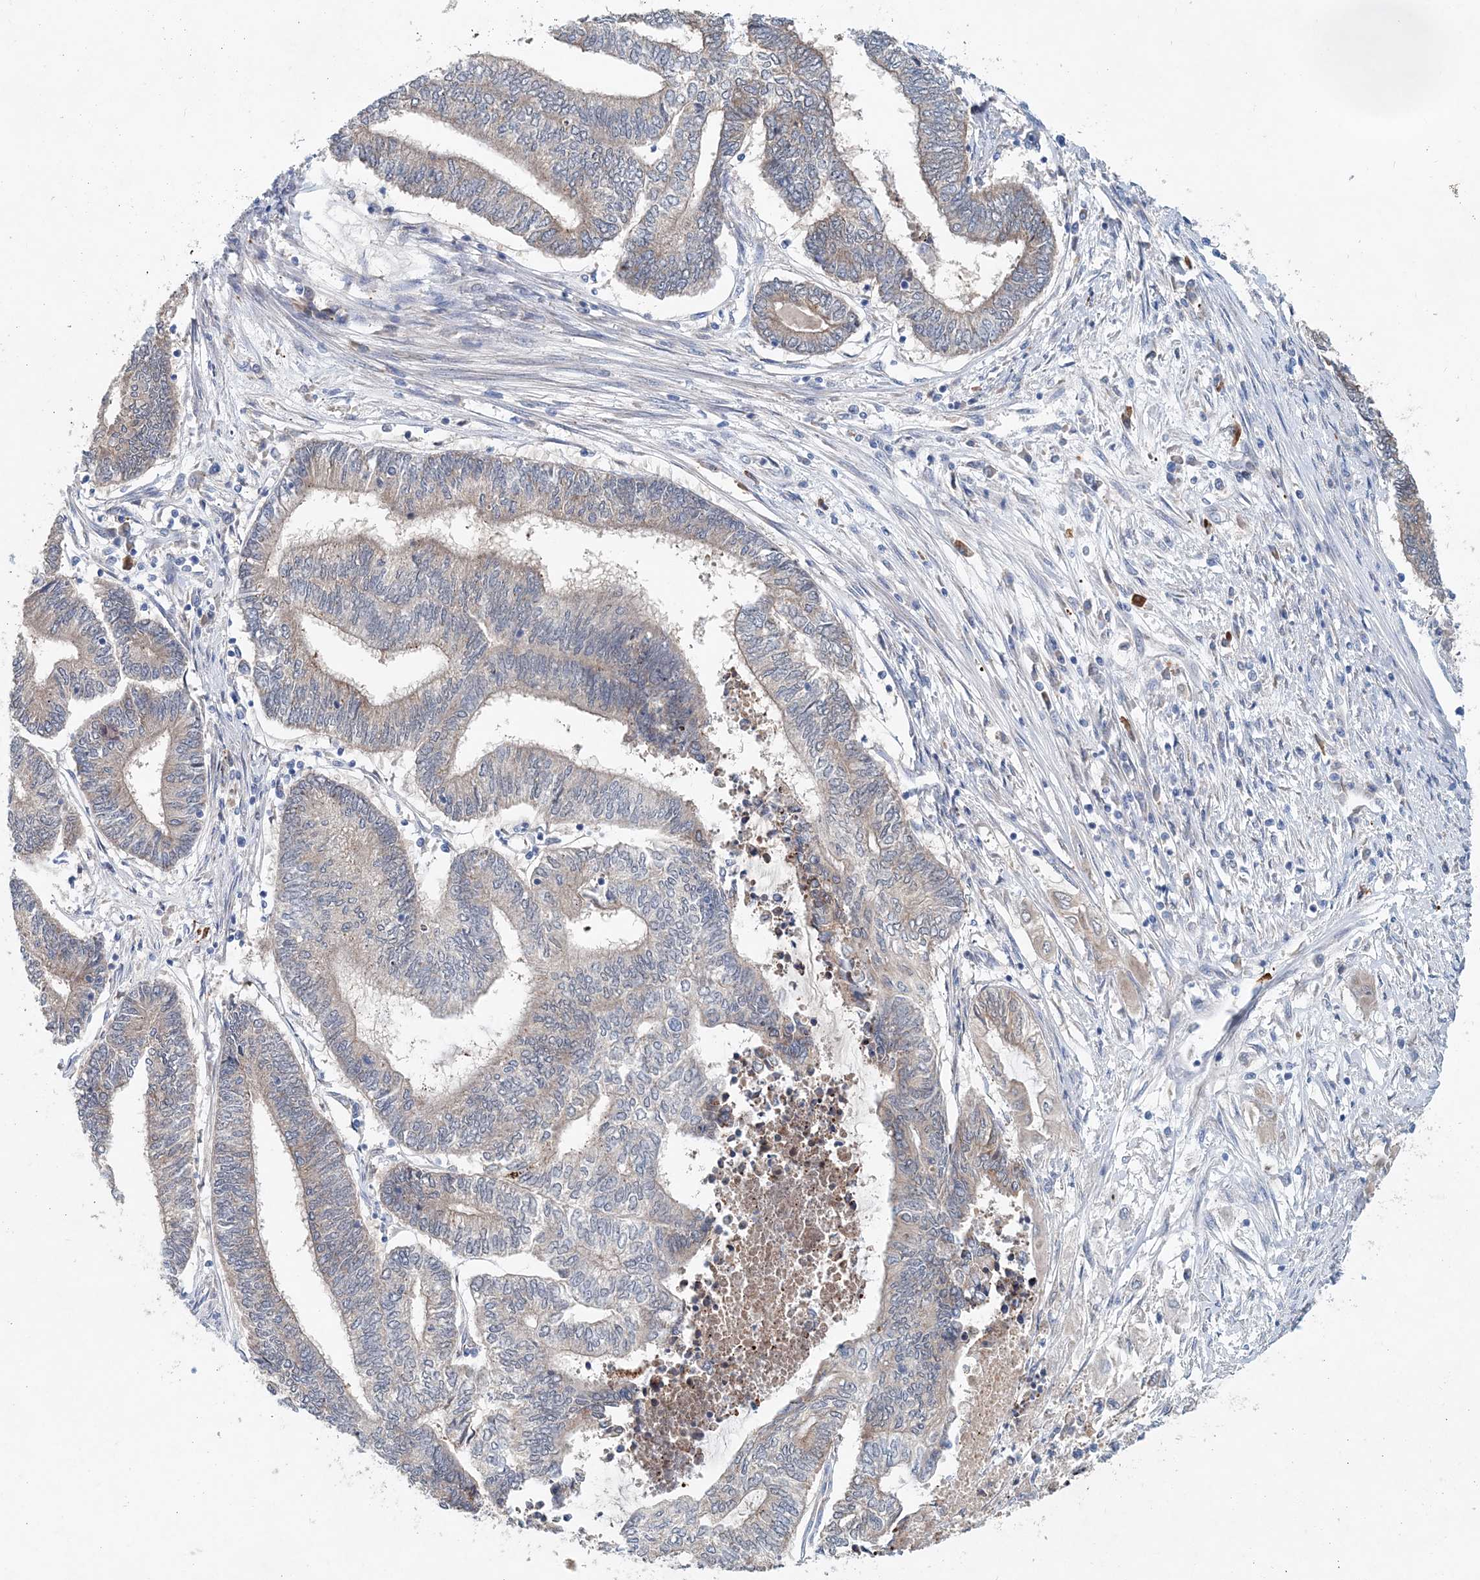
{"staining": {"intensity": "weak", "quantity": "<25%", "location": "cytoplasmic/membranous"}, "tissue": "endometrial cancer", "cell_type": "Tumor cells", "image_type": "cancer", "snomed": [{"axis": "morphology", "description": "Adenocarcinoma, NOS"}, {"axis": "topography", "description": "Uterus"}, {"axis": "topography", "description": "Endometrium"}], "caption": "DAB immunohistochemical staining of endometrial adenocarcinoma exhibits no significant expression in tumor cells.", "gene": "PFN2", "patient": {"sex": "female", "age": 70}}